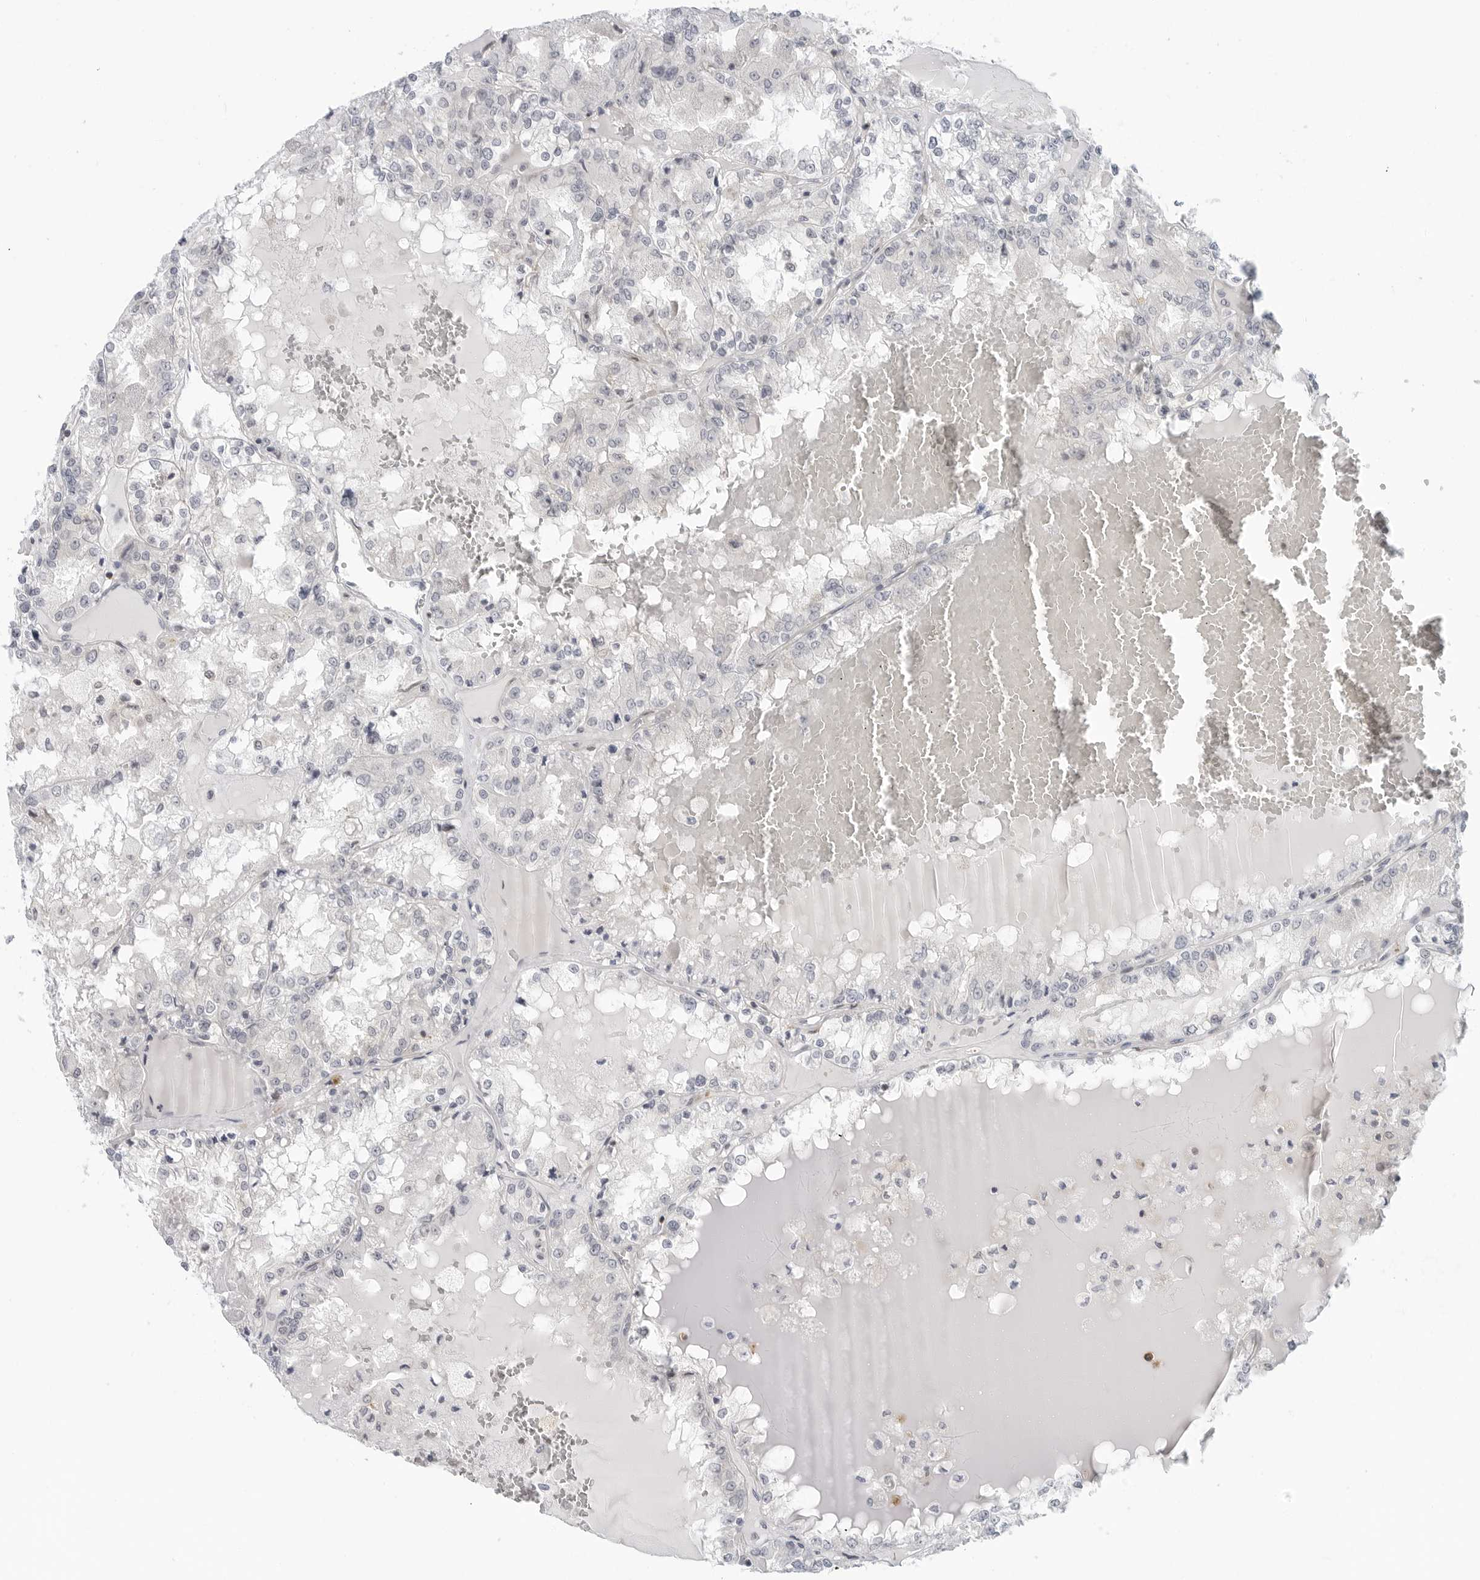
{"staining": {"intensity": "negative", "quantity": "none", "location": "none"}, "tissue": "renal cancer", "cell_type": "Tumor cells", "image_type": "cancer", "snomed": [{"axis": "morphology", "description": "Adenocarcinoma, NOS"}, {"axis": "topography", "description": "Kidney"}], "caption": "Tumor cells show no significant expression in renal cancer (adenocarcinoma).", "gene": "STXBP3", "patient": {"sex": "female", "age": 56}}